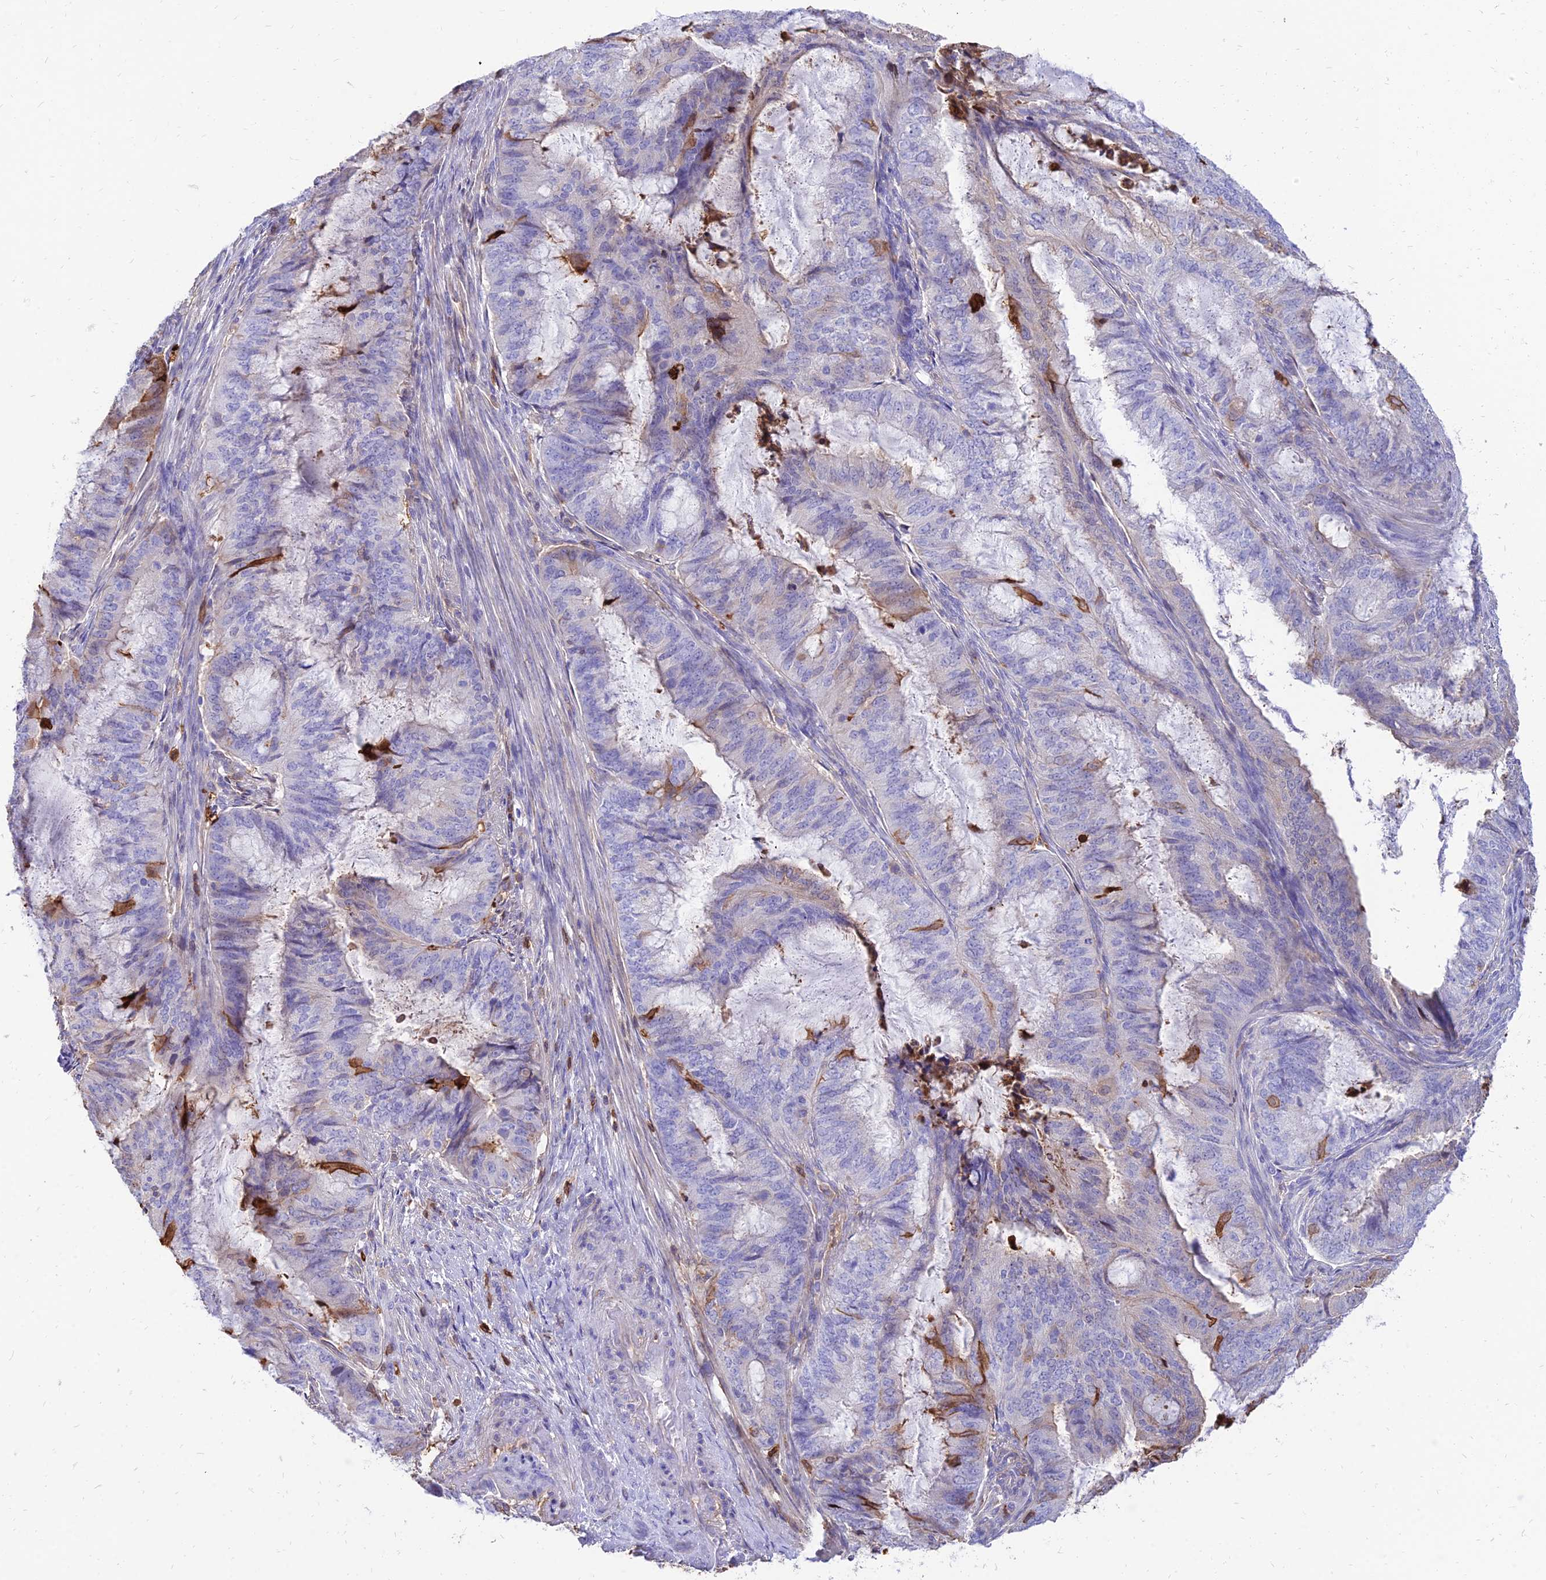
{"staining": {"intensity": "negative", "quantity": "none", "location": "none"}, "tissue": "endometrial cancer", "cell_type": "Tumor cells", "image_type": "cancer", "snomed": [{"axis": "morphology", "description": "Adenocarcinoma, NOS"}, {"axis": "topography", "description": "Endometrium"}], "caption": "This is an immunohistochemistry image of endometrial cancer. There is no staining in tumor cells.", "gene": "SREK1IP1", "patient": {"sex": "female", "age": 51}}